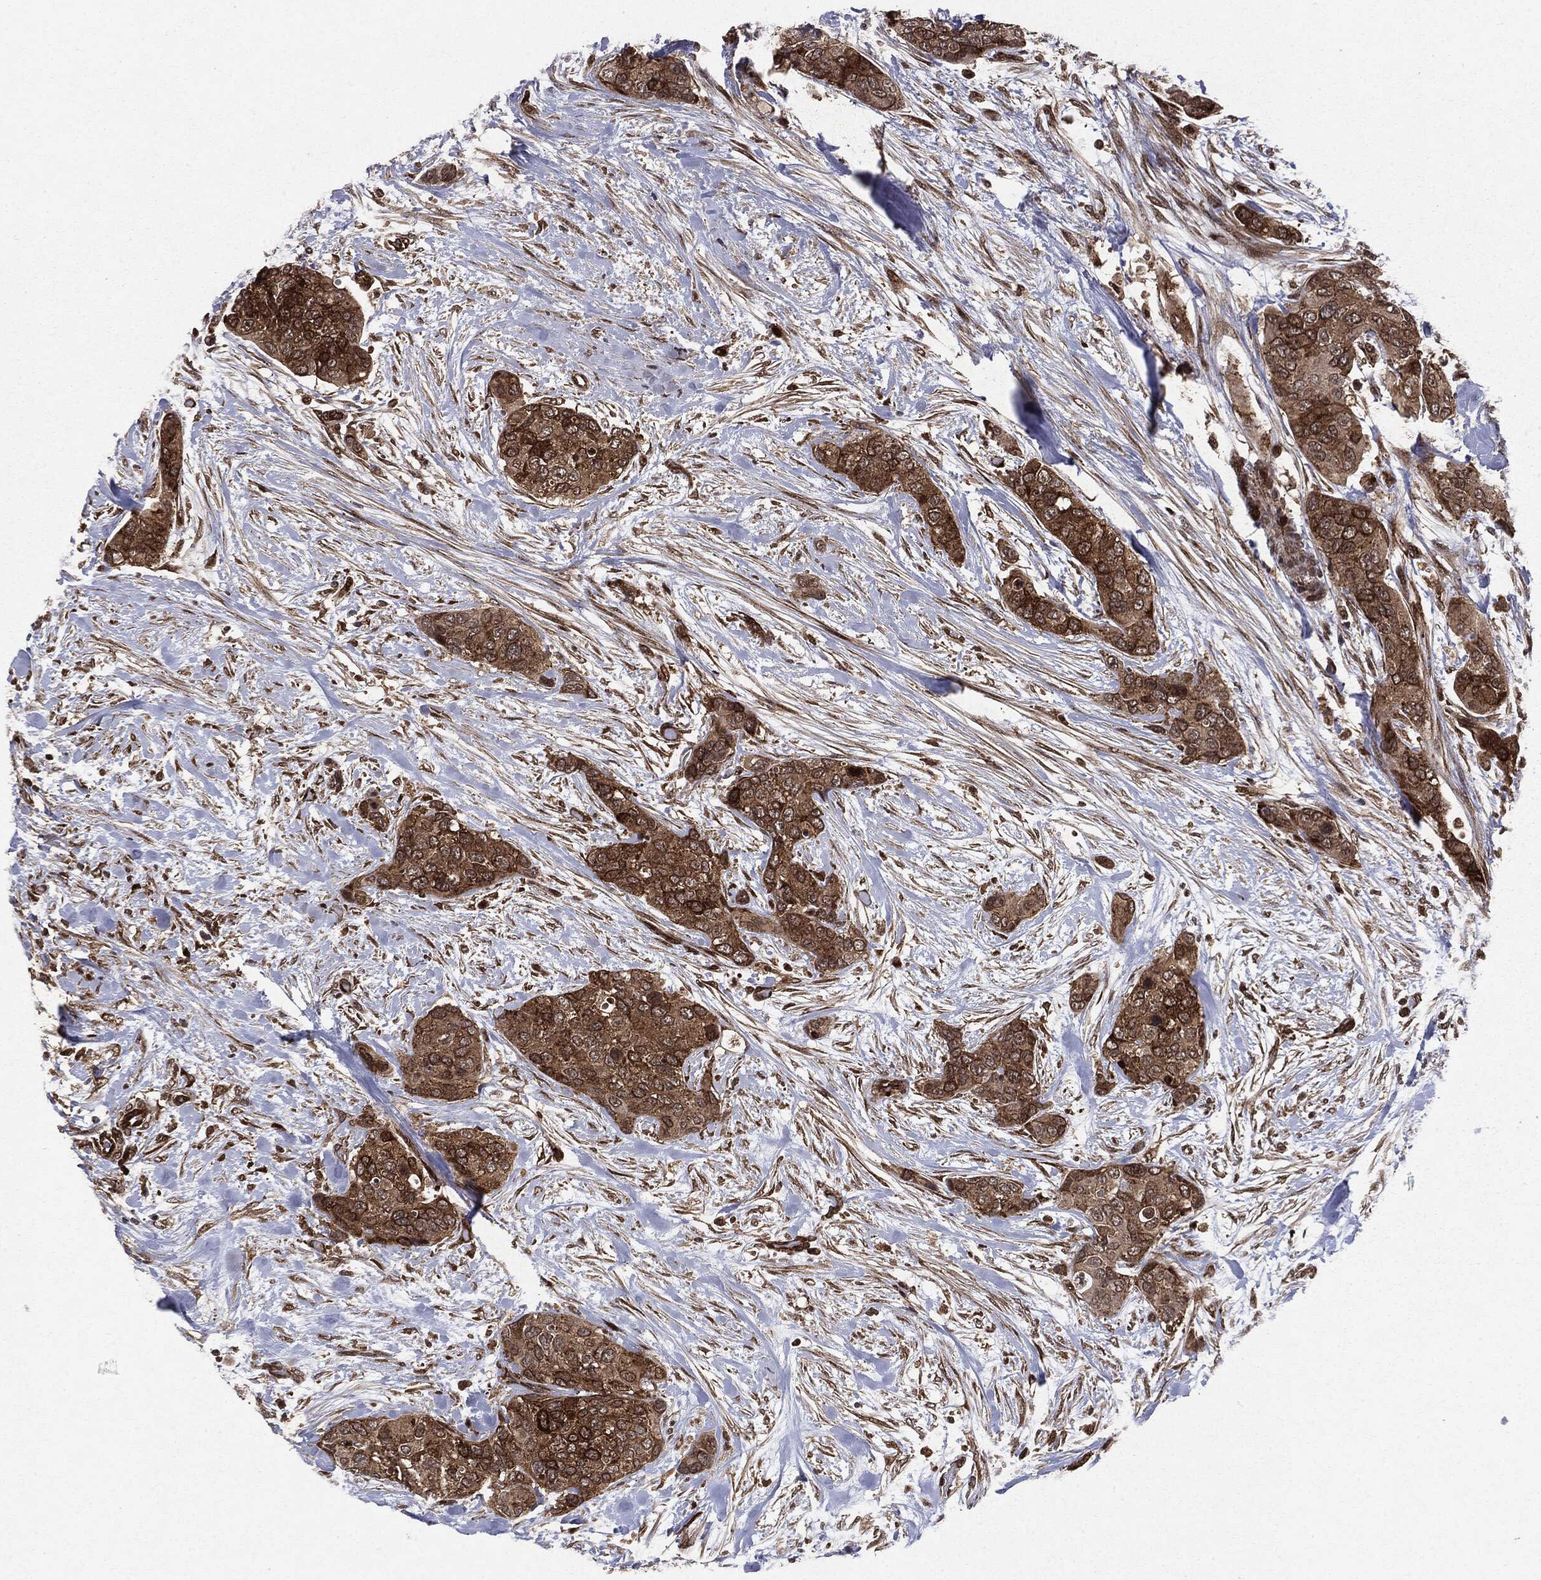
{"staining": {"intensity": "strong", "quantity": ">75%", "location": "cytoplasmic/membranous"}, "tissue": "urothelial cancer", "cell_type": "Tumor cells", "image_type": "cancer", "snomed": [{"axis": "morphology", "description": "Urothelial carcinoma, High grade"}, {"axis": "topography", "description": "Urinary bladder"}], "caption": "A photomicrograph of urothelial carcinoma (high-grade) stained for a protein displays strong cytoplasmic/membranous brown staining in tumor cells.", "gene": "OTUB1", "patient": {"sex": "male", "age": 77}}